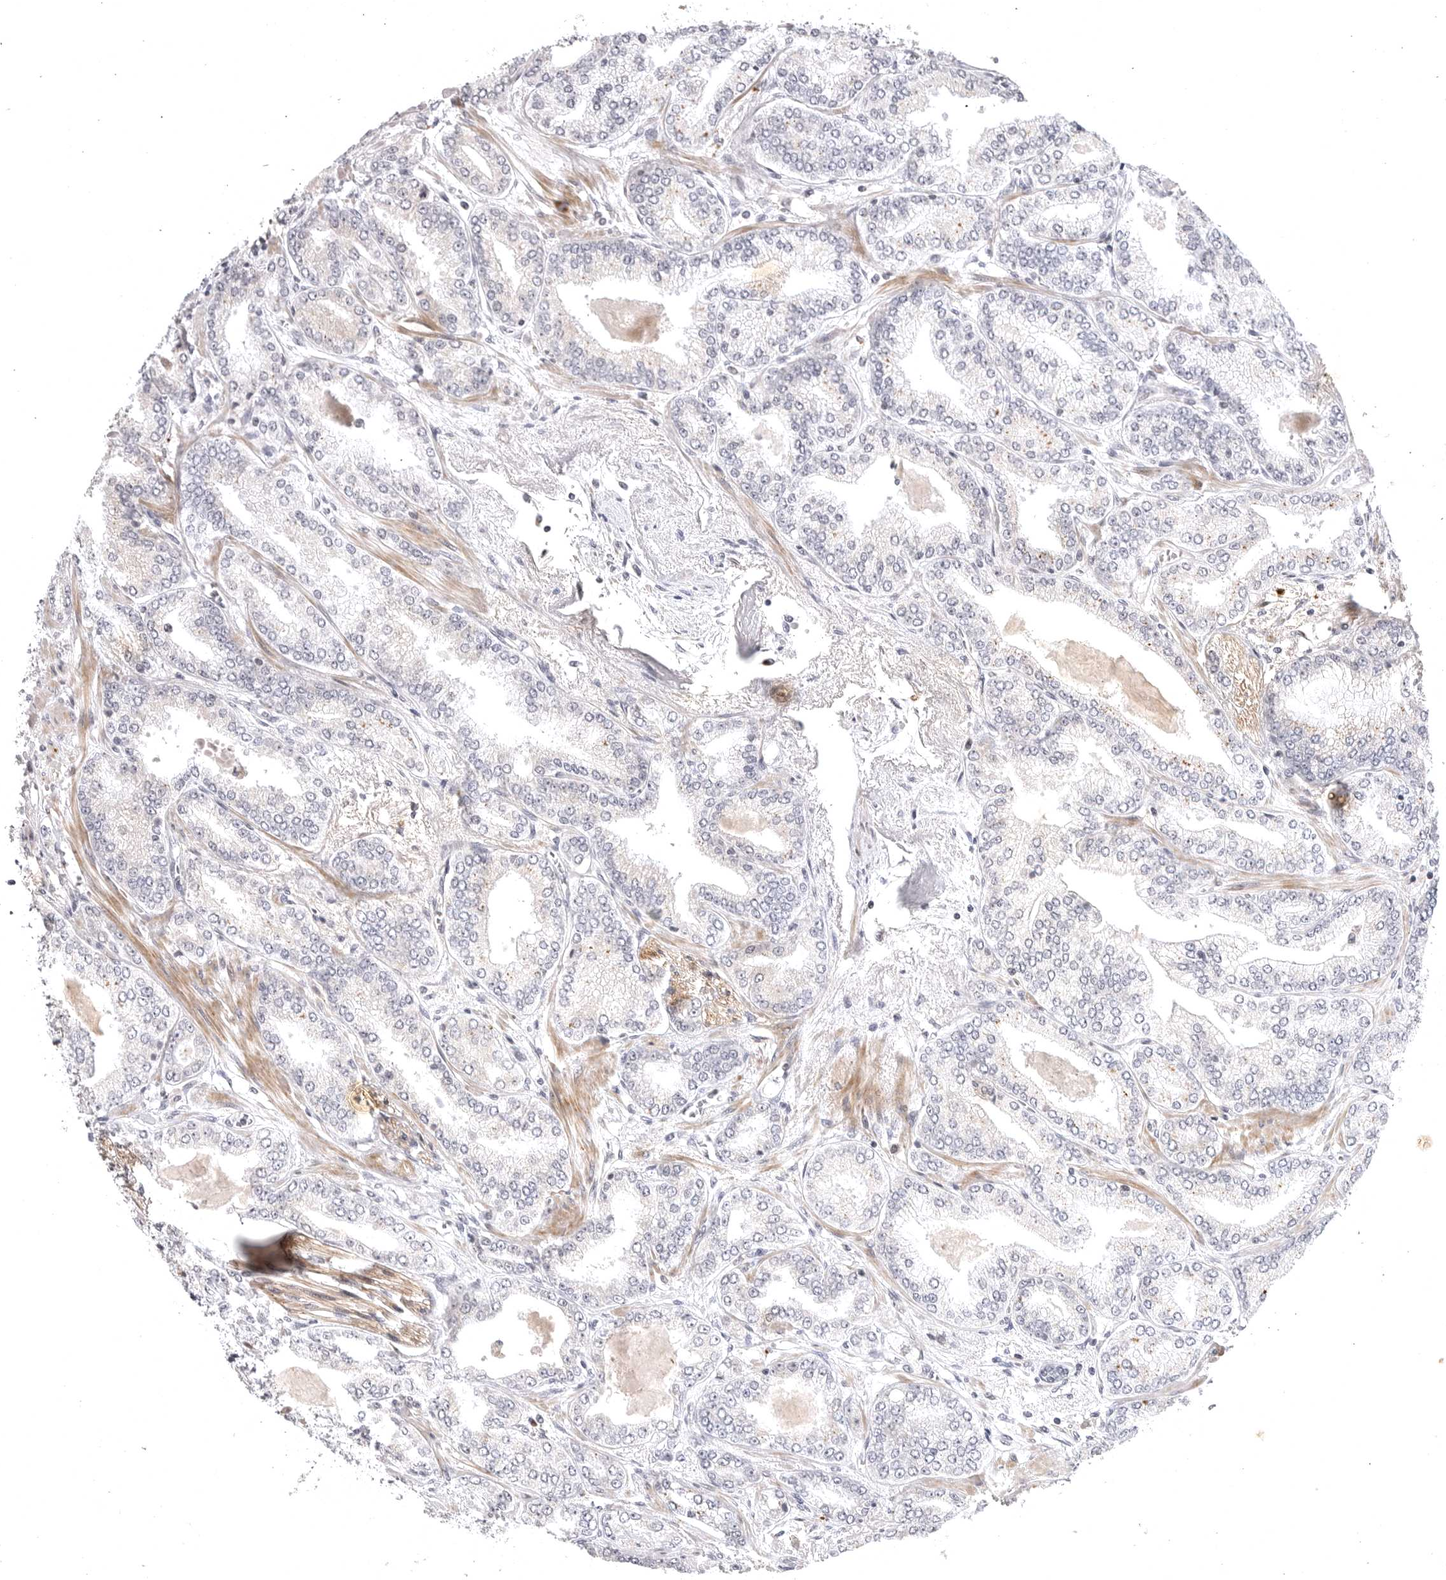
{"staining": {"intensity": "negative", "quantity": "none", "location": "none"}, "tissue": "prostate cancer", "cell_type": "Tumor cells", "image_type": "cancer", "snomed": [{"axis": "morphology", "description": "Adenocarcinoma, High grade"}, {"axis": "topography", "description": "Prostate"}], "caption": "Immunohistochemistry histopathology image of adenocarcinoma (high-grade) (prostate) stained for a protein (brown), which shows no positivity in tumor cells.", "gene": "CD300LD", "patient": {"sex": "male", "age": 71}}